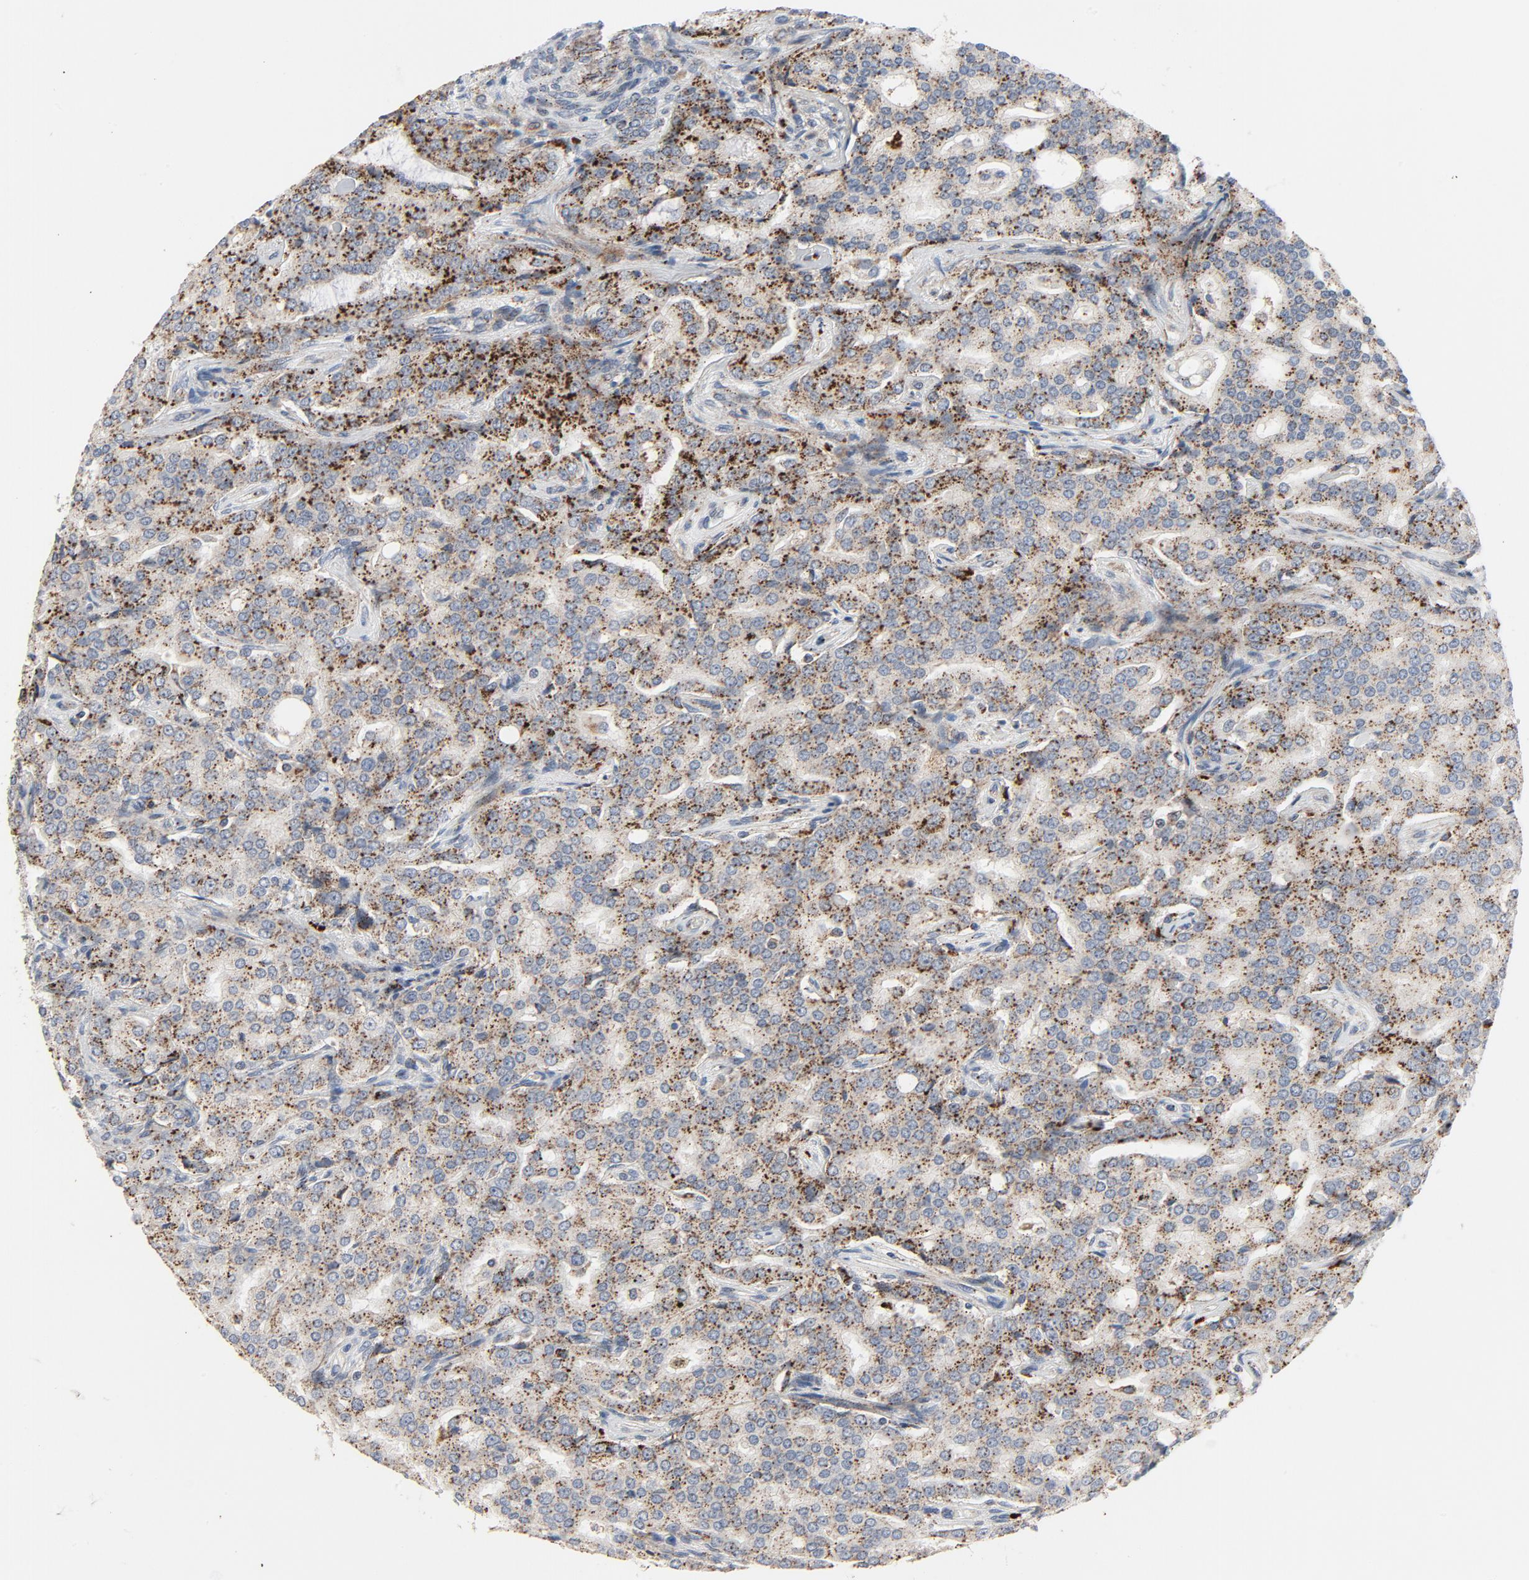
{"staining": {"intensity": "strong", "quantity": ">75%", "location": "cytoplasmic/membranous"}, "tissue": "prostate cancer", "cell_type": "Tumor cells", "image_type": "cancer", "snomed": [{"axis": "morphology", "description": "Adenocarcinoma, High grade"}, {"axis": "topography", "description": "Prostate"}], "caption": "Tumor cells demonstrate high levels of strong cytoplasmic/membranous positivity in about >75% of cells in prostate cancer (high-grade adenocarcinoma).", "gene": "AKT2", "patient": {"sex": "male", "age": 72}}